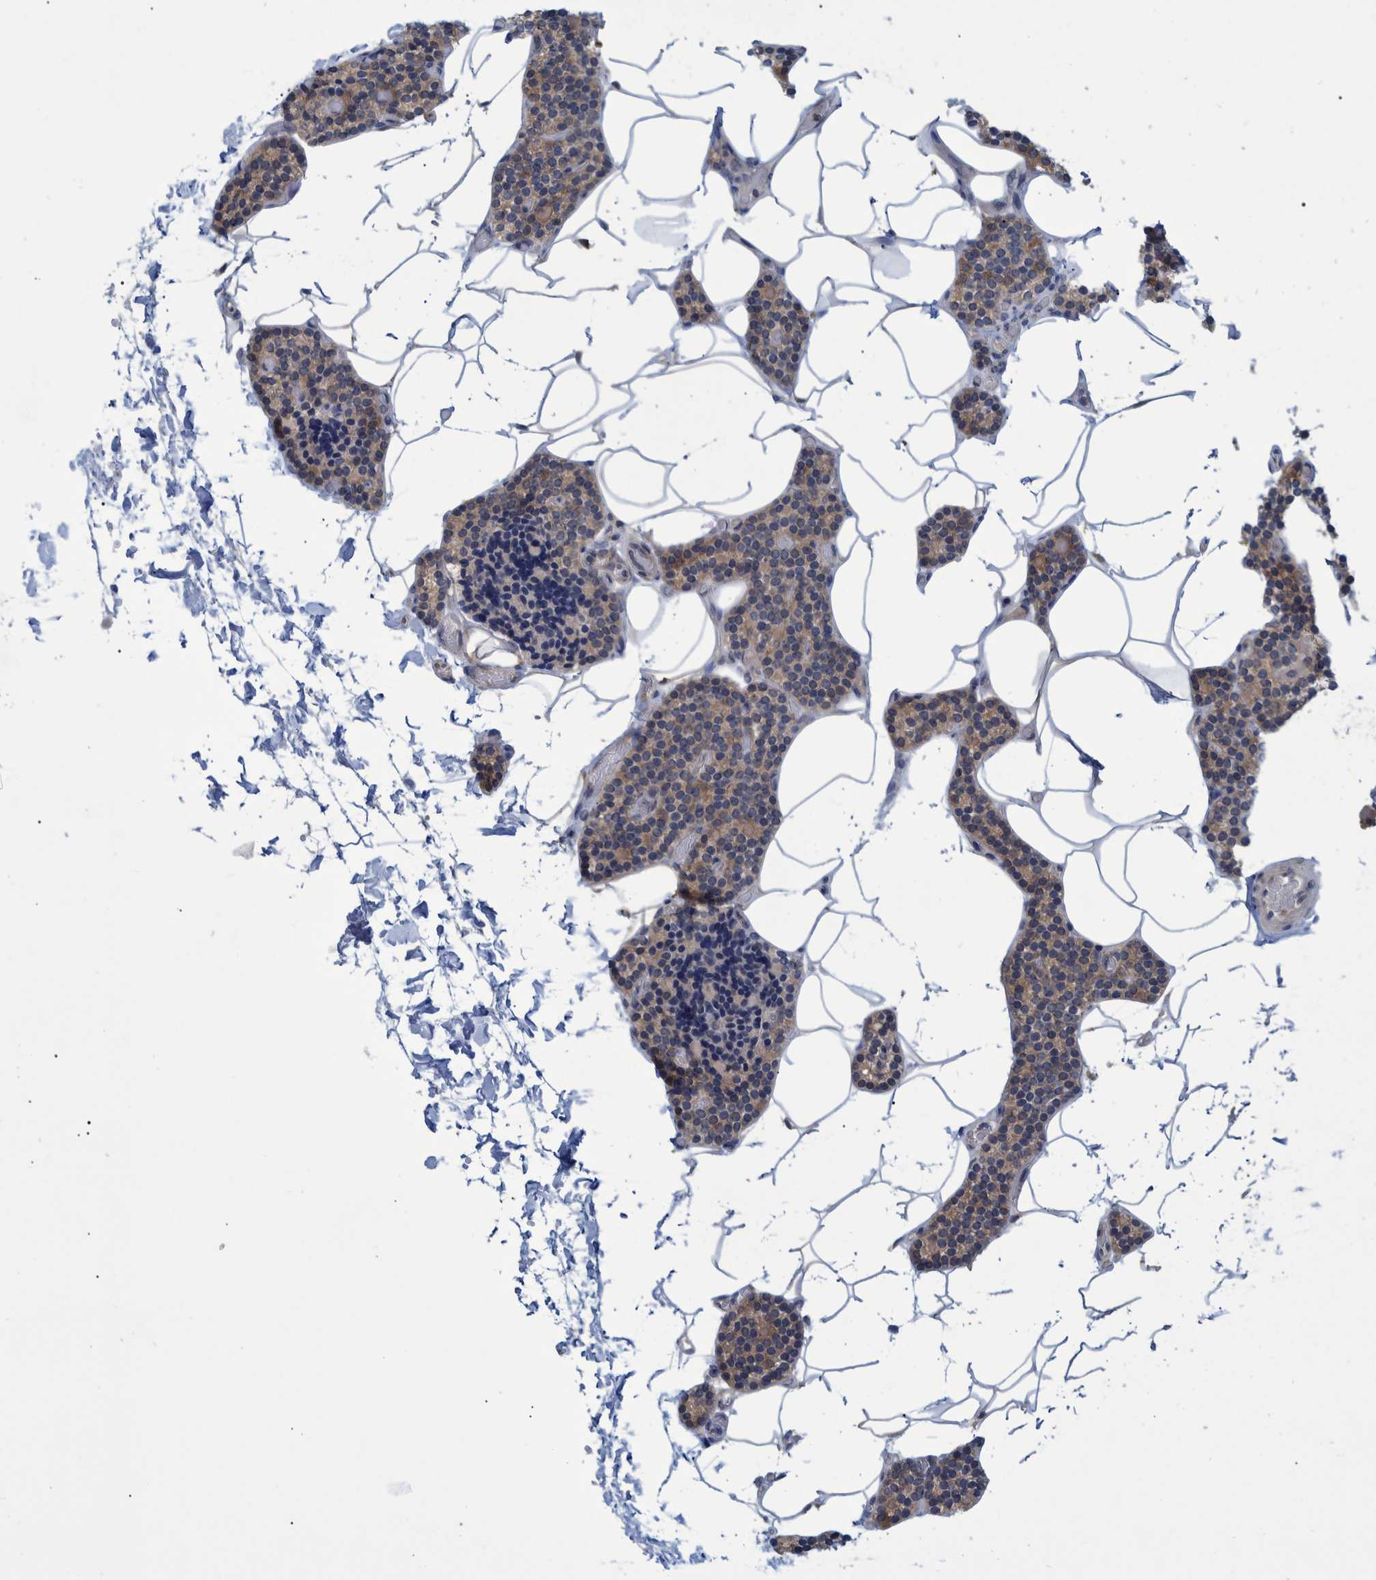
{"staining": {"intensity": "moderate", "quantity": ">75%", "location": "cytoplasmic/membranous"}, "tissue": "parathyroid gland", "cell_type": "Glandular cells", "image_type": "normal", "snomed": [{"axis": "morphology", "description": "Normal tissue, NOS"}, {"axis": "topography", "description": "Parathyroid gland"}], "caption": "Immunohistochemical staining of benign parathyroid gland exhibits >75% levels of moderate cytoplasmic/membranous protein staining in approximately >75% of glandular cells.", "gene": "PCYT2", "patient": {"sex": "male", "age": 52}}